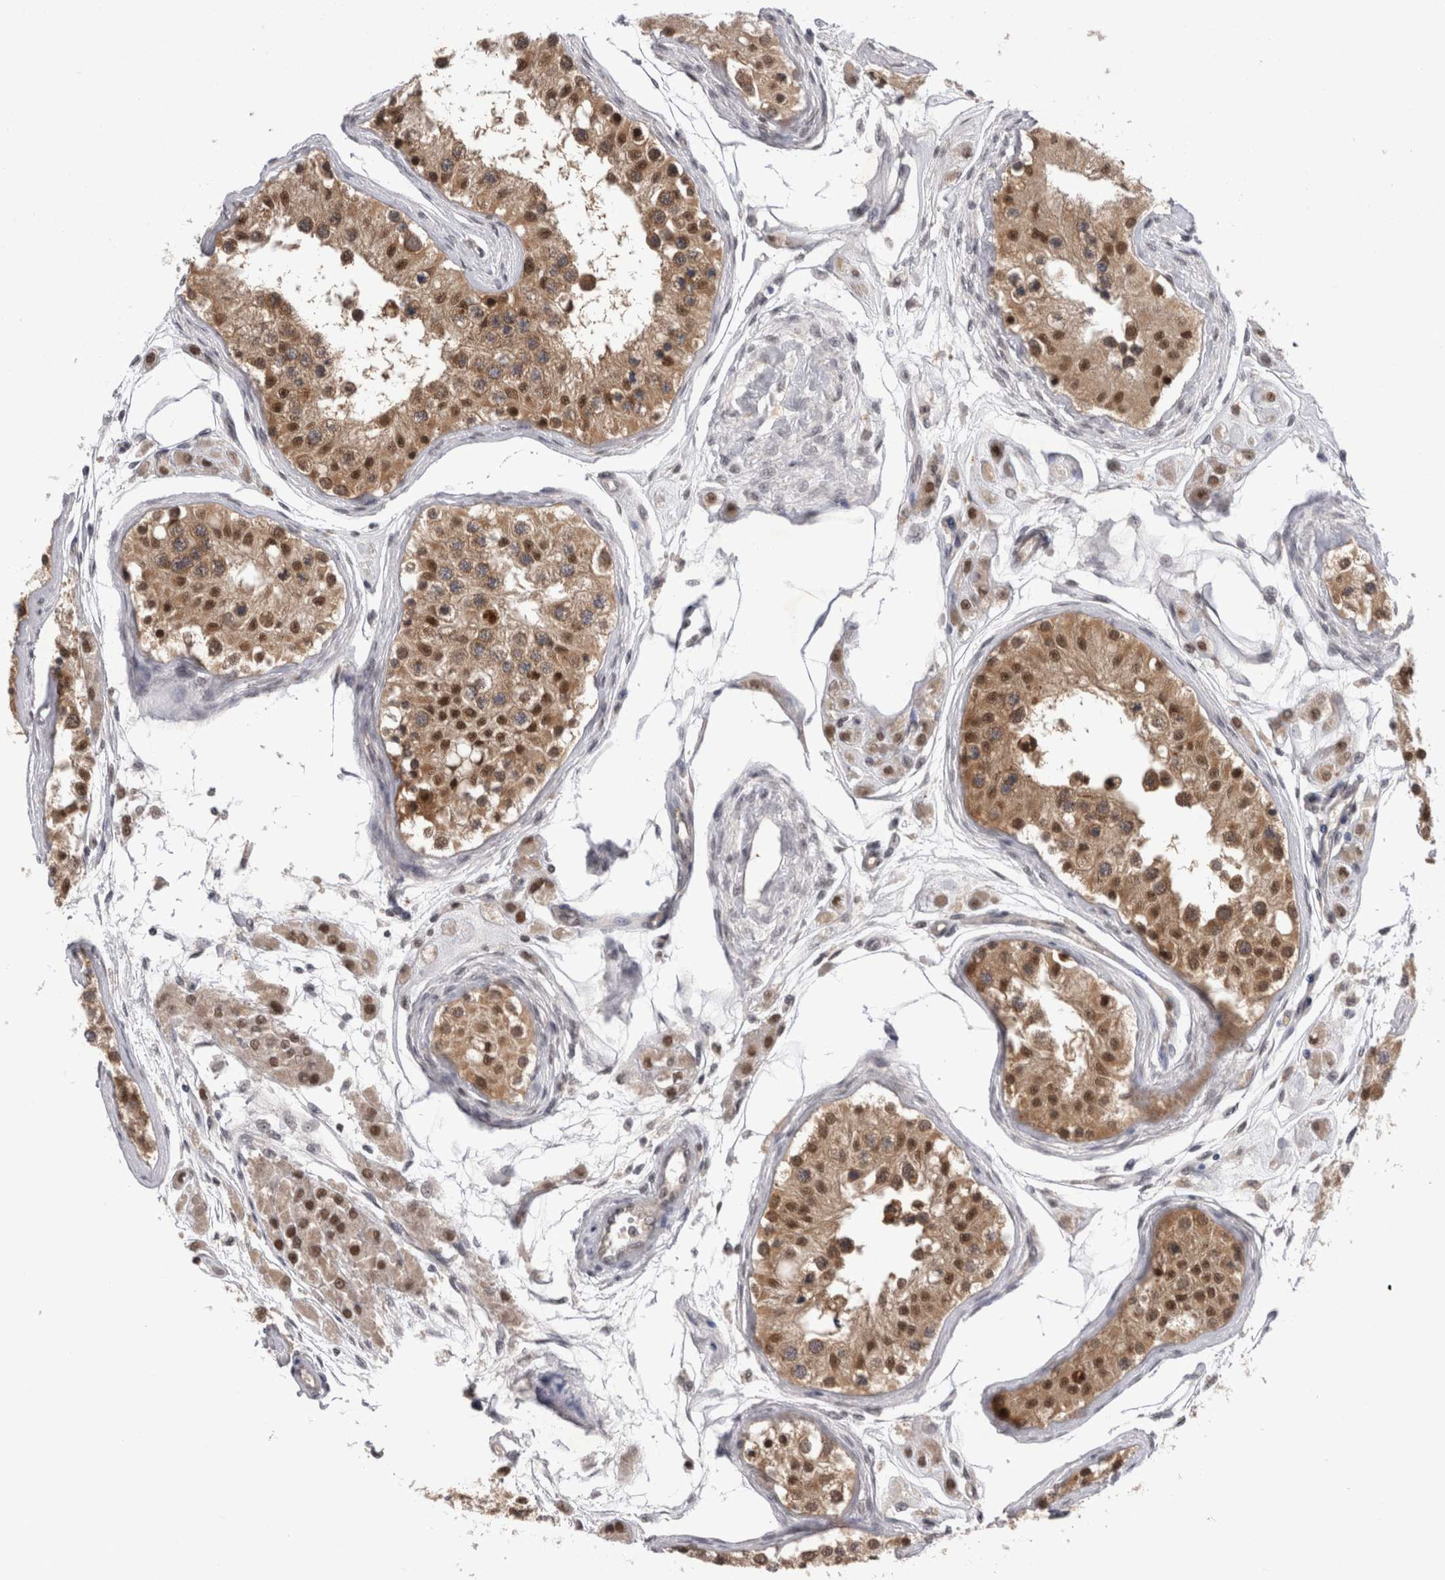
{"staining": {"intensity": "moderate", "quantity": ">75%", "location": "cytoplasmic/membranous,nuclear"}, "tissue": "testis", "cell_type": "Cells in seminiferous ducts", "image_type": "normal", "snomed": [{"axis": "morphology", "description": "Normal tissue, NOS"}, {"axis": "morphology", "description": "Adenocarcinoma, metastatic, NOS"}, {"axis": "topography", "description": "Testis"}], "caption": "Testis stained with immunohistochemistry reveals moderate cytoplasmic/membranous,nuclear positivity in about >75% of cells in seminiferous ducts.", "gene": "PSMB2", "patient": {"sex": "male", "age": 26}}